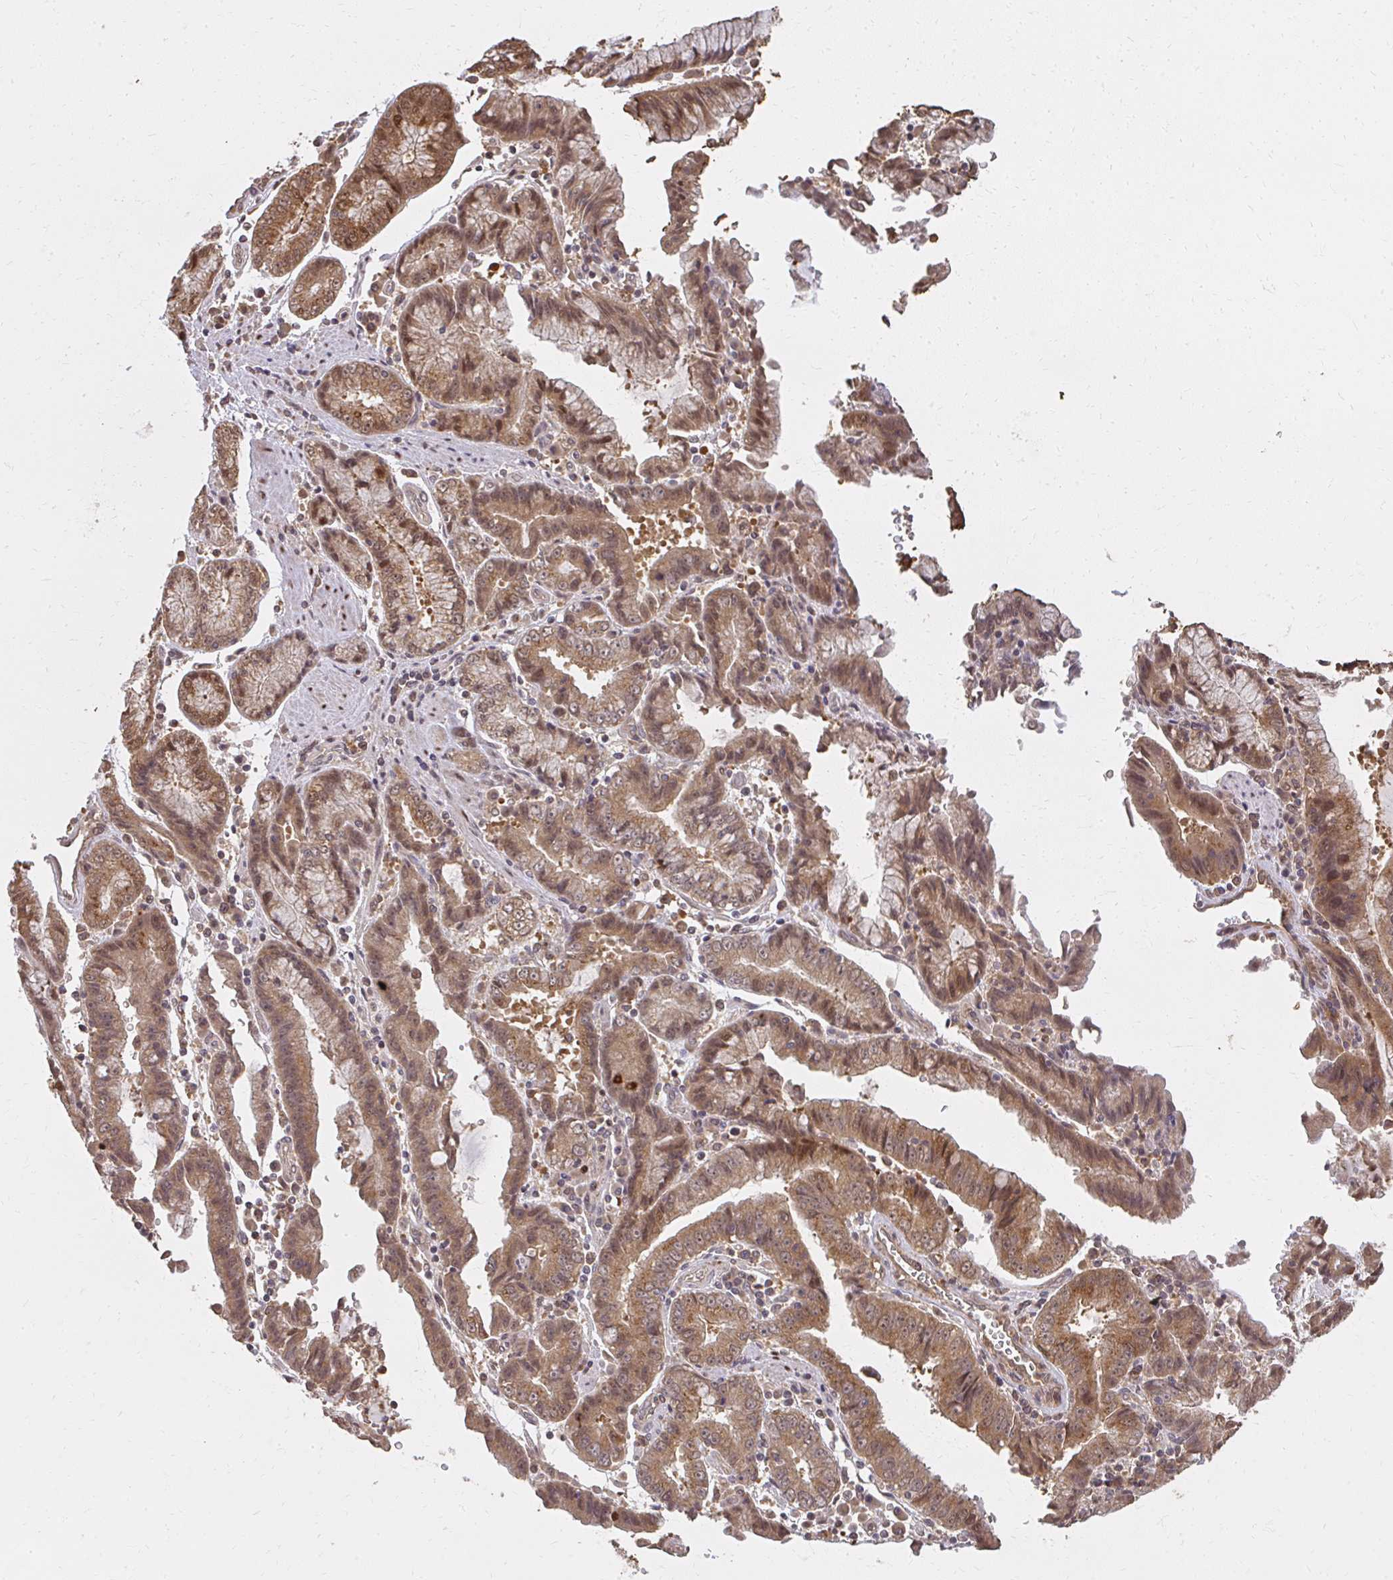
{"staining": {"intensity": "moderate", "quantity": ">75%", "location": "cytoplasmic/membranous,nuclear"}, "tissue": "stomach cancer", "cell_type": "Tumor cells", "image_type": "cancer", "snomed": [{"axis": "morphology", "description": "Adenocarcinoma, NOS"}, {"axis": "topography", "description": "Stomach"}], "caption": "A photomicrograph showing moderate cytoplasmic/membranous and nuclear staining in about >75% of tumor cells in stomach cancer (adenocarcinoma), as visualized by brown immunohistochemical staining.", "gene": "LARS2", "patient": {"sex": "male", "age": 62}}